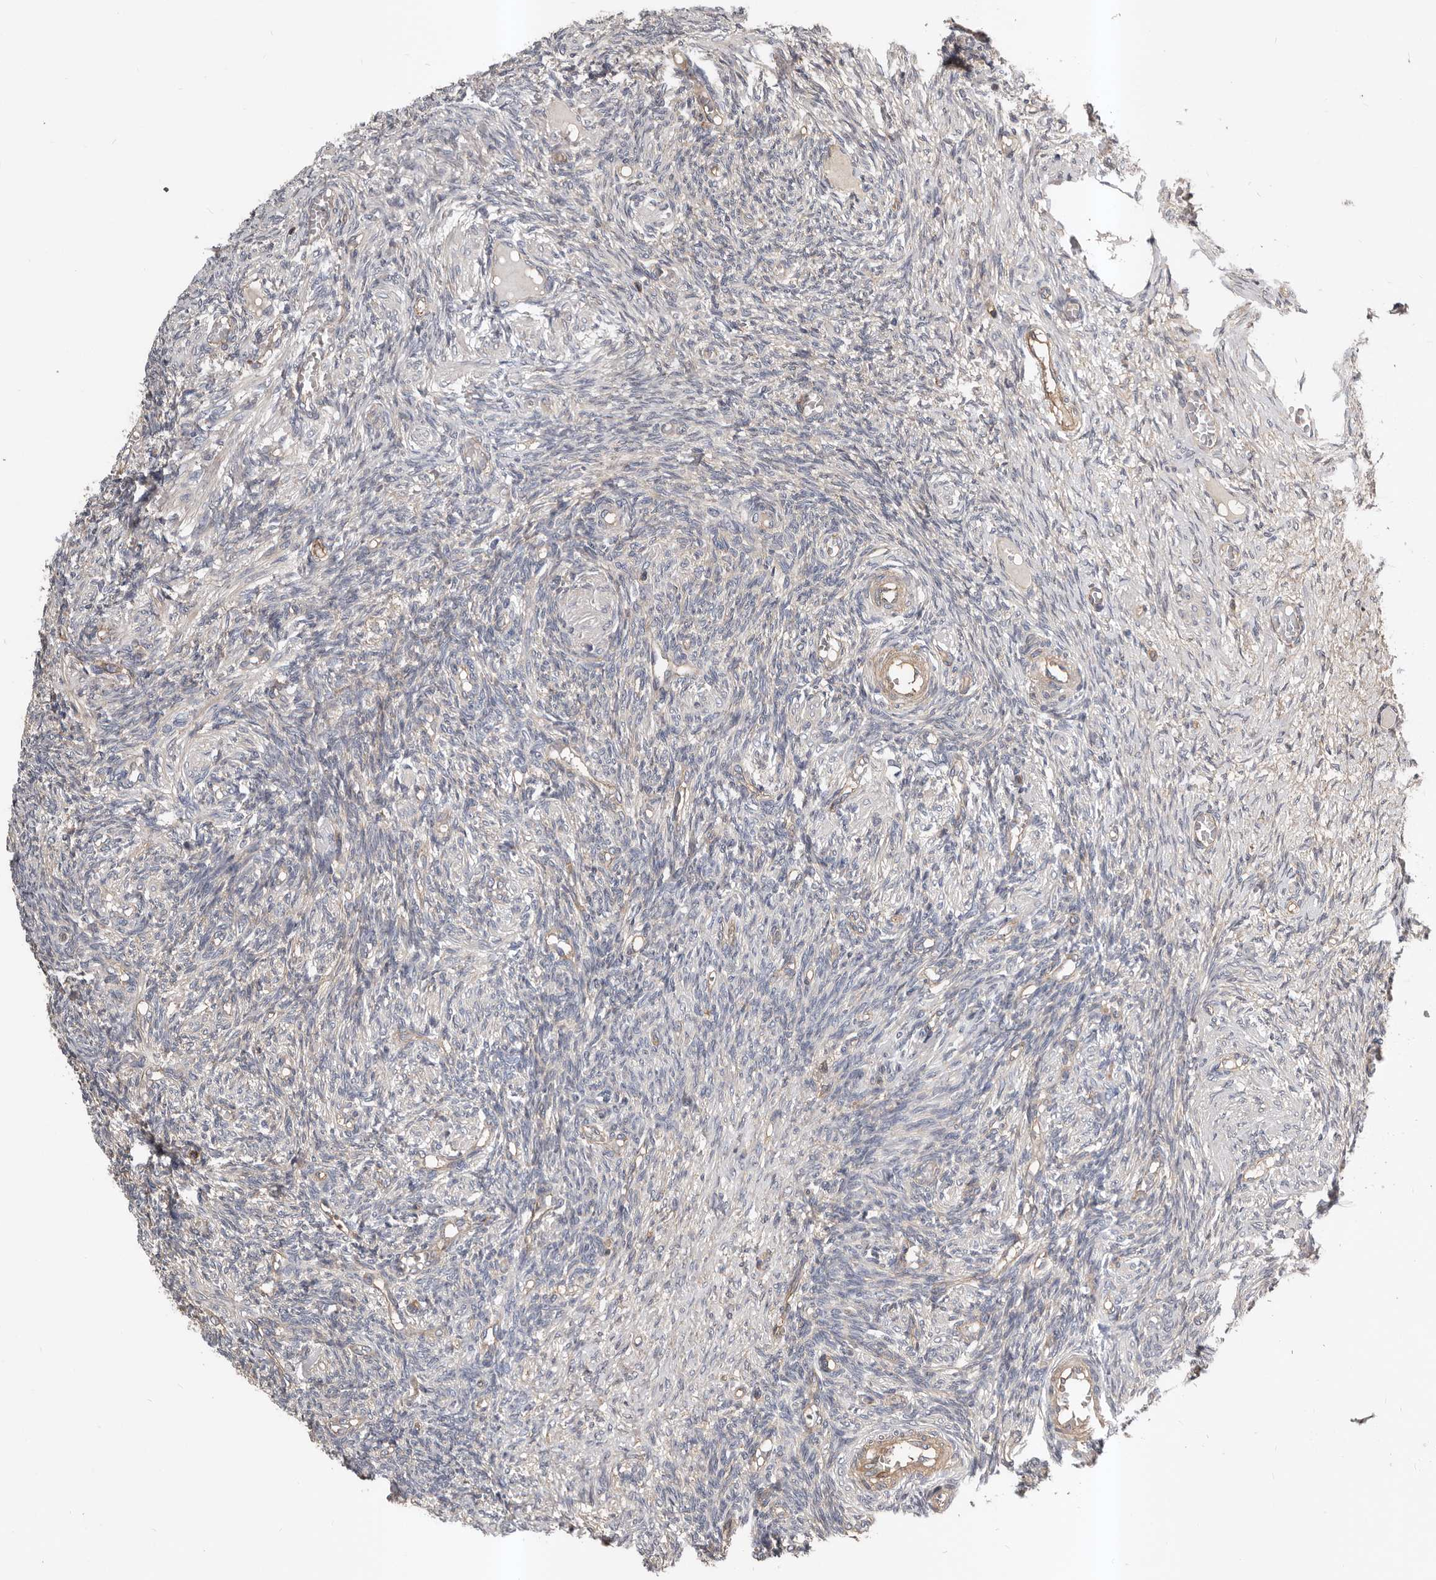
{"staining": {"intensity": "negative", "quantity": "none", "location": "none"}, "tissue": "ovary", "cell_type": "Ovarian stroma cells", "image_type": "normal", "snomed": [{"axis": "morphology", "description": "Normal tissue, NOS"}, {"axis": "topography", "description": "Ovary"}], "caption": "An immunohistochemistry (IHC) histopathology image of benign ovary is shown. There is no staining in ovarian stroma cells of ovary.", "gene": "PNRC2", "patient": {"sex": "female", "age": 27}}